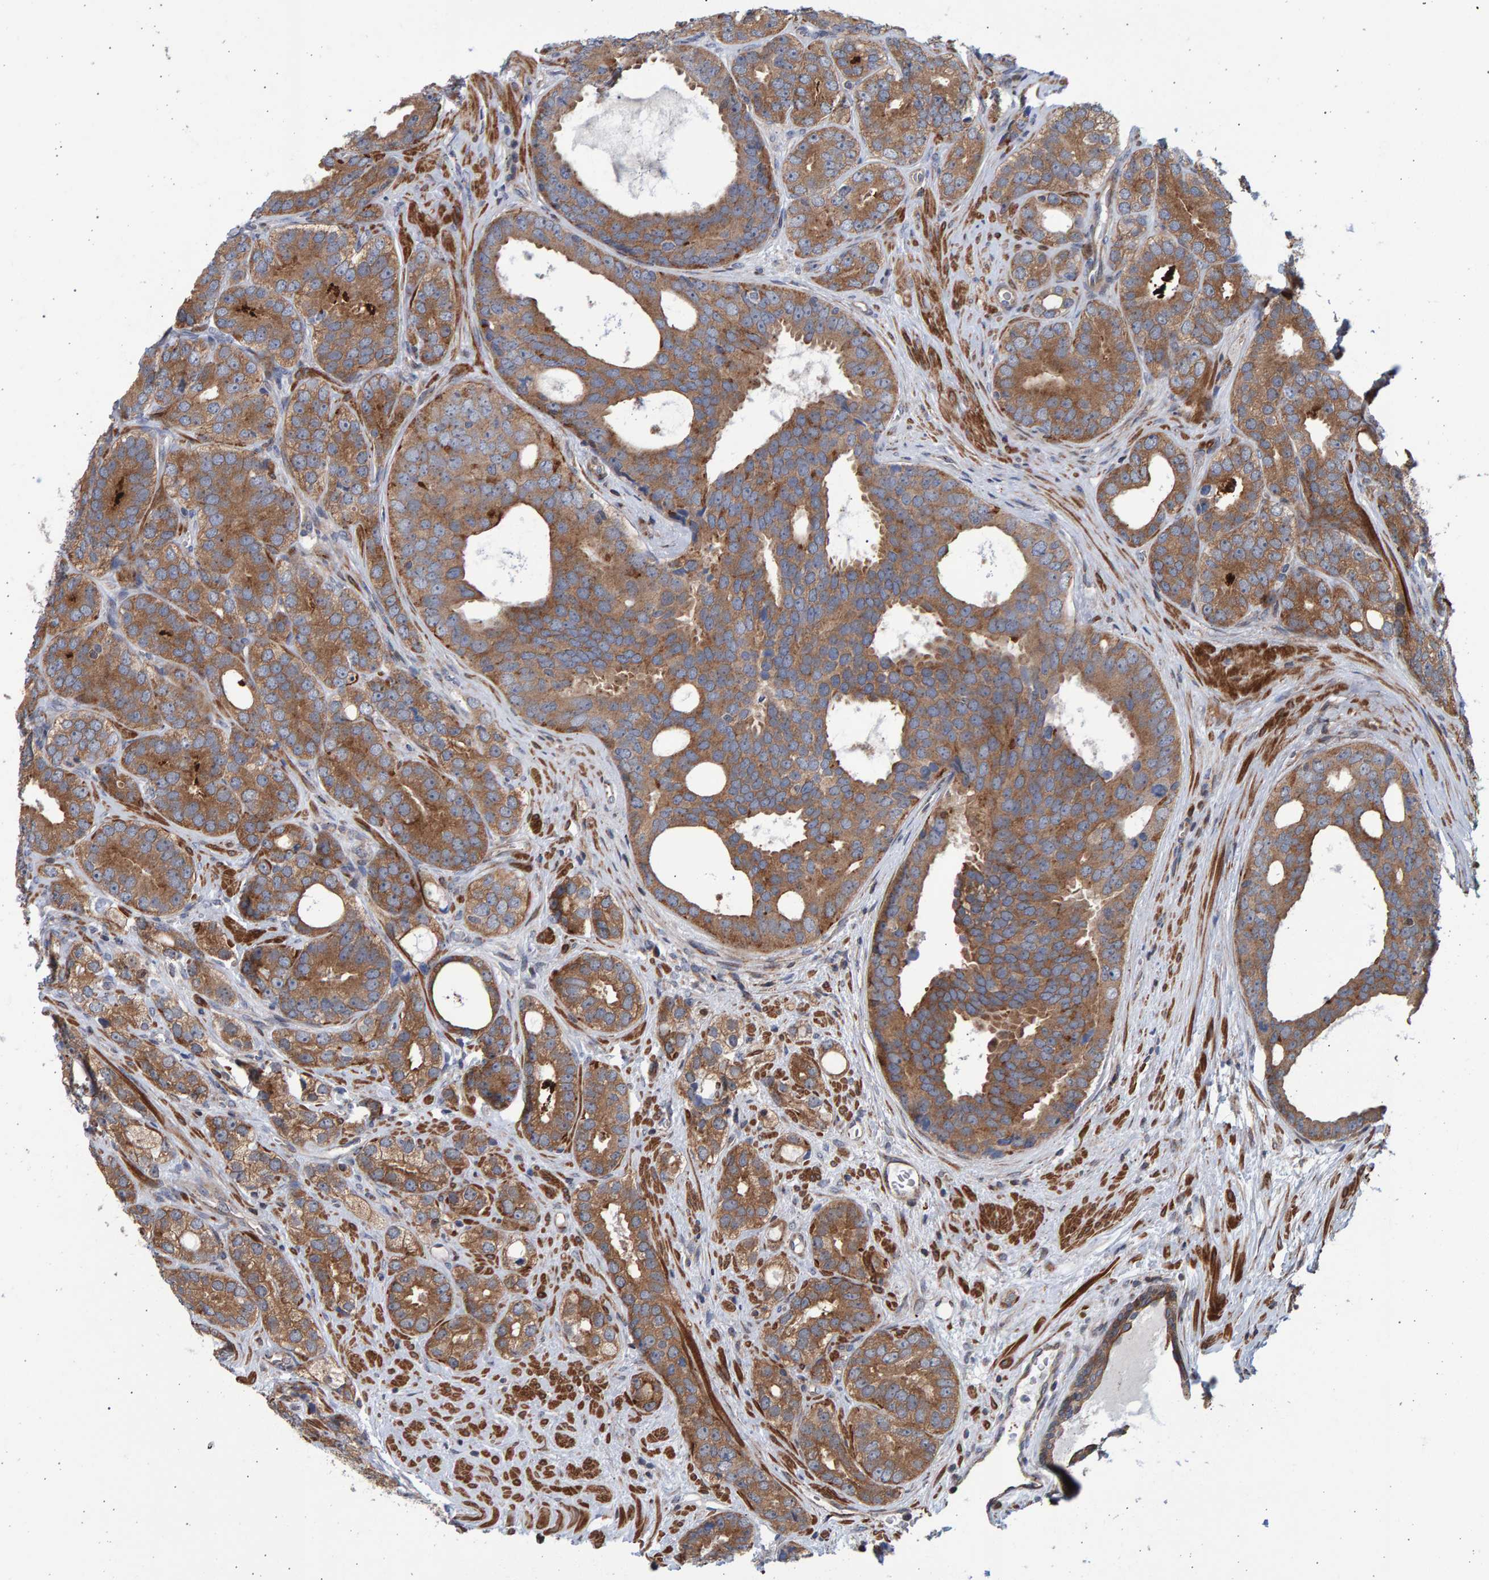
{"staining": {"intensity": "moderate", "quantity": ">75%", "location": "cytoplasmic/membranous"}, "tissue": "prostate cancer", "cell_type": "Tumor cells", "image_type": "cancer", "snomed": [{"axis": "morphology", "description": "Adenocarcinoma, High grade"}, {"axis": "topography", "description": "Prostate"}], "caption": "This image exhibits IHC staining of prostate high-grade adenocarcinoma, with medium moderate cytoplasmic/membranous staining in about >75% of tumor cells.", "gene": "LRBA", "patient": {"sex": "male", "age": 56}}